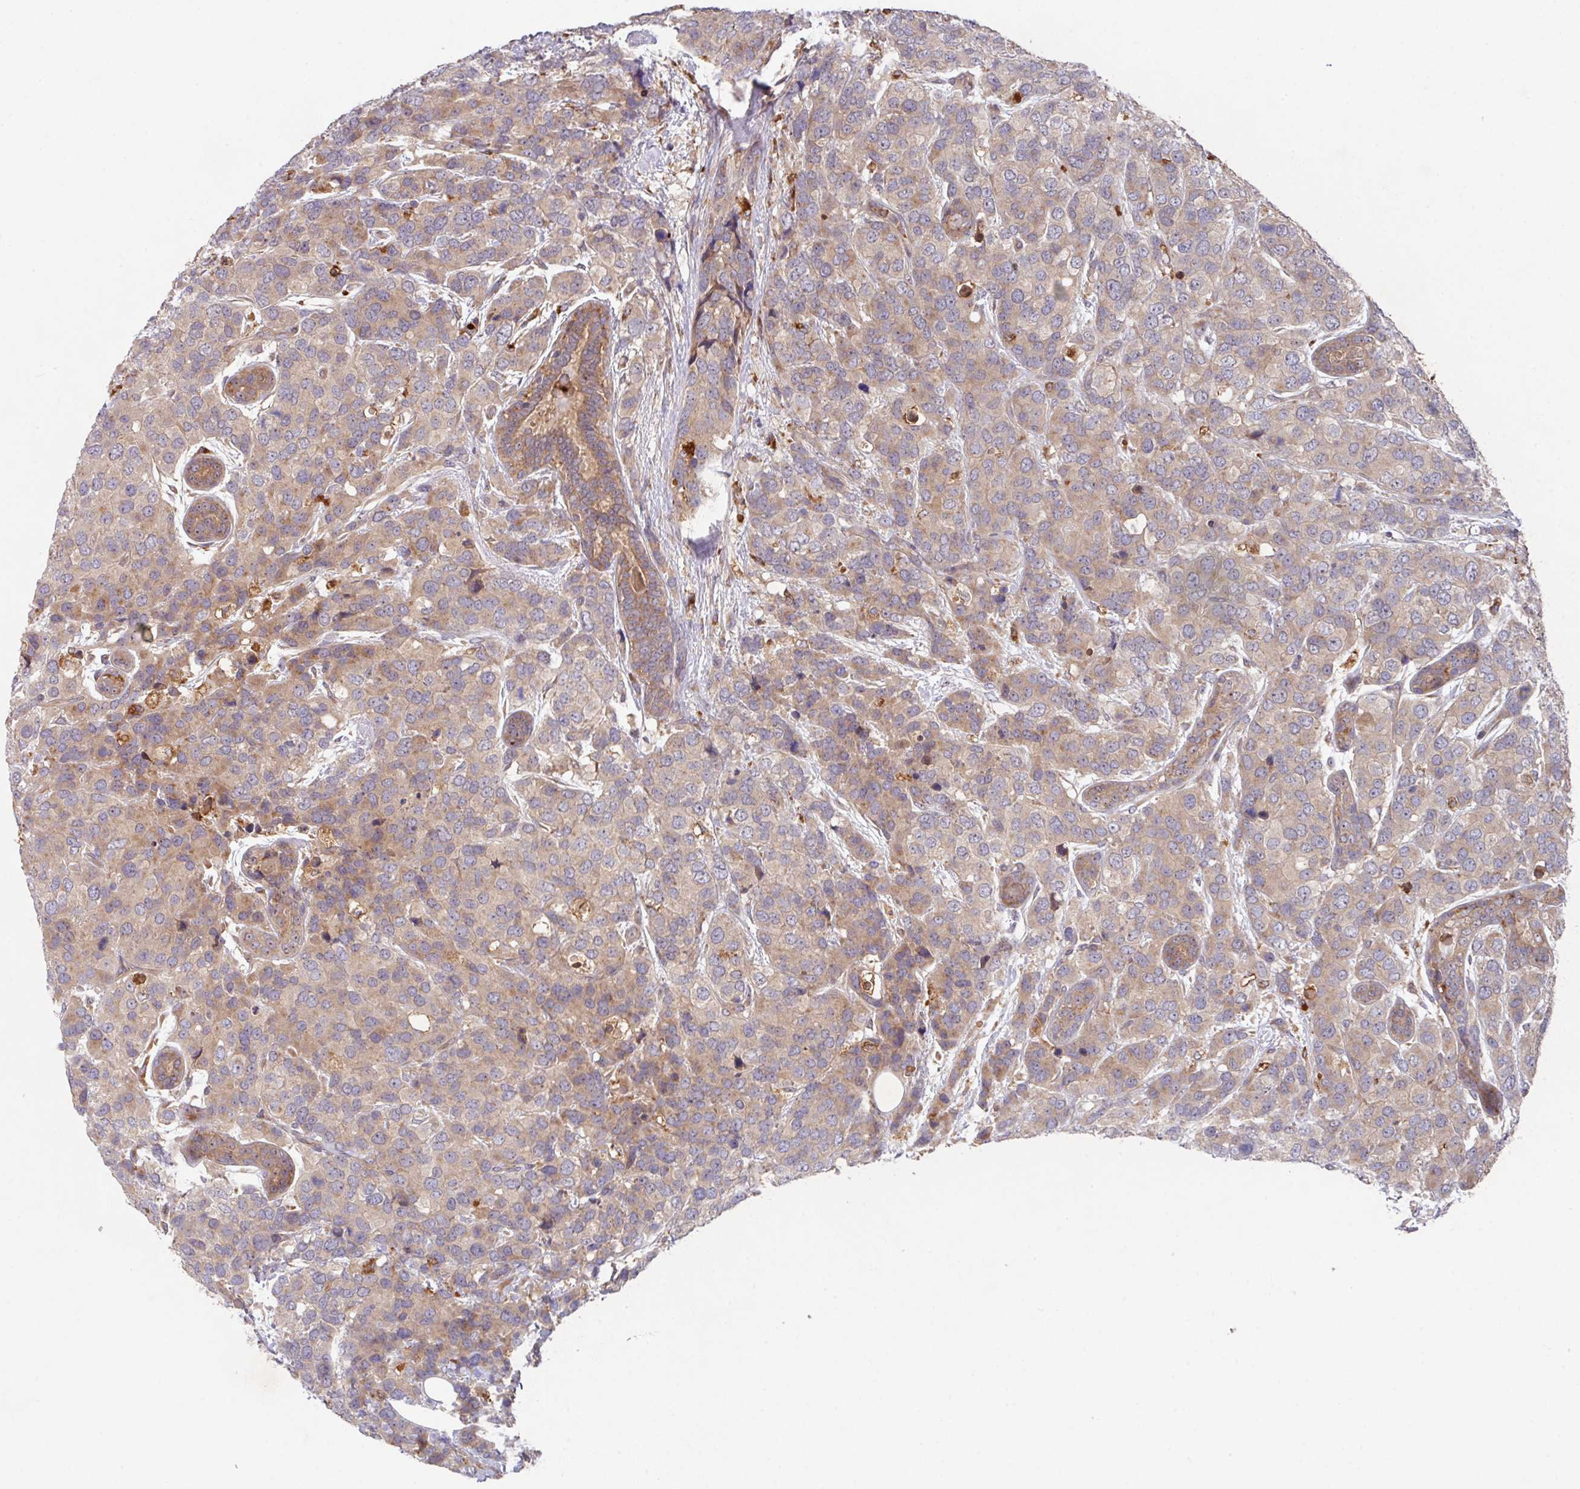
{"staining": {"intensity": "weak", "quantity": ">75%", "location": "cytoplasmic/membranous"}, "tissue": "breast cancer", "cell_type": "Tumor cells", "image_type": "cancer", "snomed": [{"axis": "morphology", "description": "Lobular carcinoma"}, {"axis": "topography", "description": "Breast"}], "caption": "IHC histopathology image of human lobular carcinoma (breast) stained for a protein (brown), which displays low levels of weak cytoplasmic/membranous positivity in approximately >75% of tumor cells.", "gene": "TRIM14", "patient": {"sex": "female", "age": 59}}